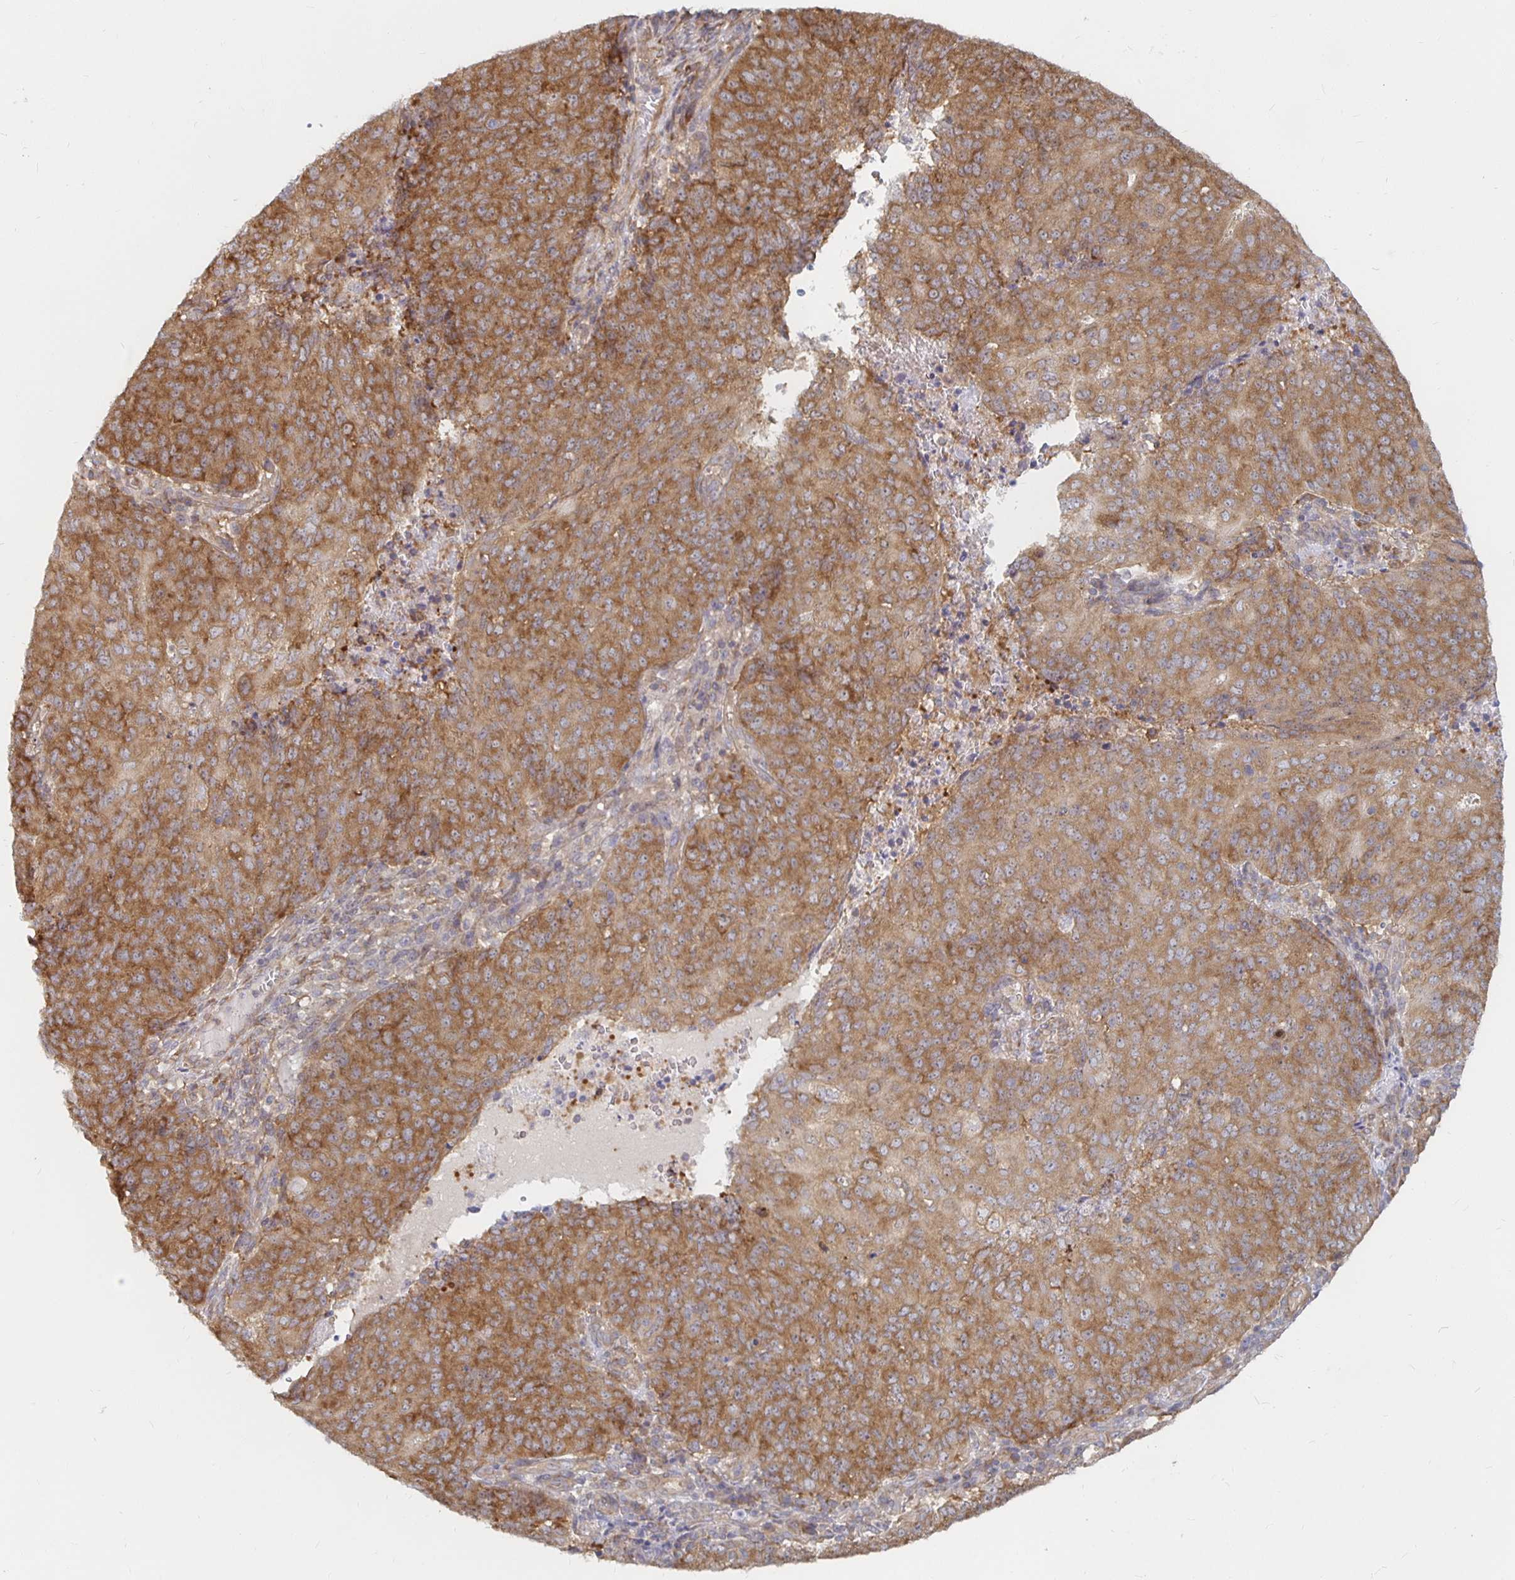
{"staining": {"intensity": "moderate", "quantity": ">75%", "location": "cytoplasmic/membranous"}, "tissue": "endometrial cancer", "cell_type": "Tumor cells", "image_type": "cancer", "snomed": [{"axis": "morphology", "description": "Adenocarcinoma, NOS"}, {"axis": "topography", "description": "Endometrium"}], "caption": "Protein expression analysis of human endometrial cancer reveals moderate cytoplasmic/membranous expression in approximately >75% of tumor cells.", "gene": "PDAP1", "patient": {"sex": "female", "age": 82}}